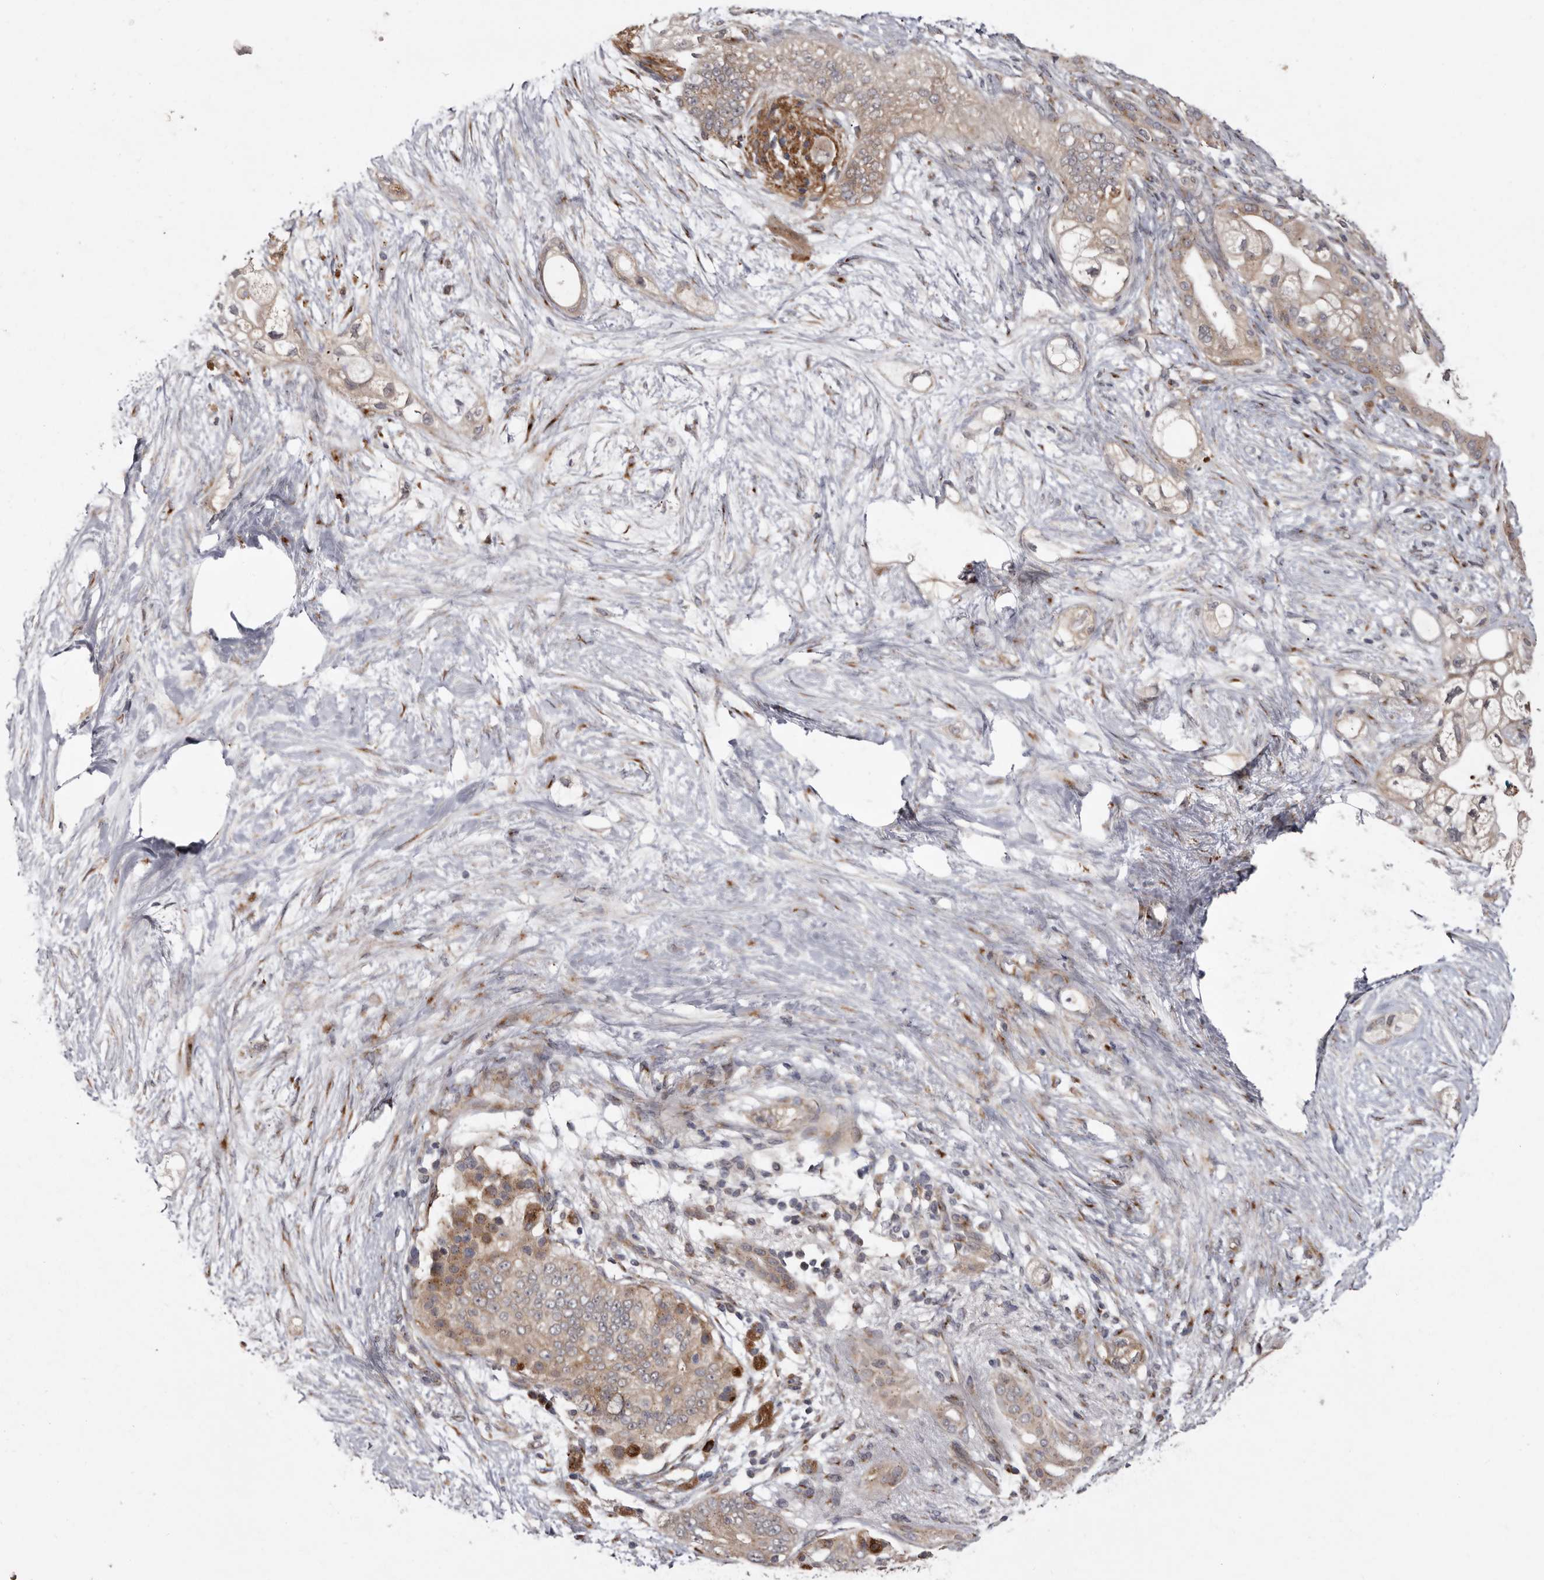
{"staining": {"intensity": "weak", "quantity": ">75%", "location": "cytoplasmic/membranous"}, "tissue": "pancreatic cancer", "cell_type": "Tumor cells", "image_type": "cancer", "snomed": [{"axis": "morphology", "description": "Adenocarcinoma, NOS"}, {"axis": "topography", "description": "Pancreas"}], "caption": "DAB immunohistochemical staining of human pancreatic cancer (adenocarcinoma) demonstrates weak cytoplasmic/membranous protein positivity in approximately >75% of tumor cells.", "gene": "FLAD1", "patient": {"sex": "male", "age": 53}}